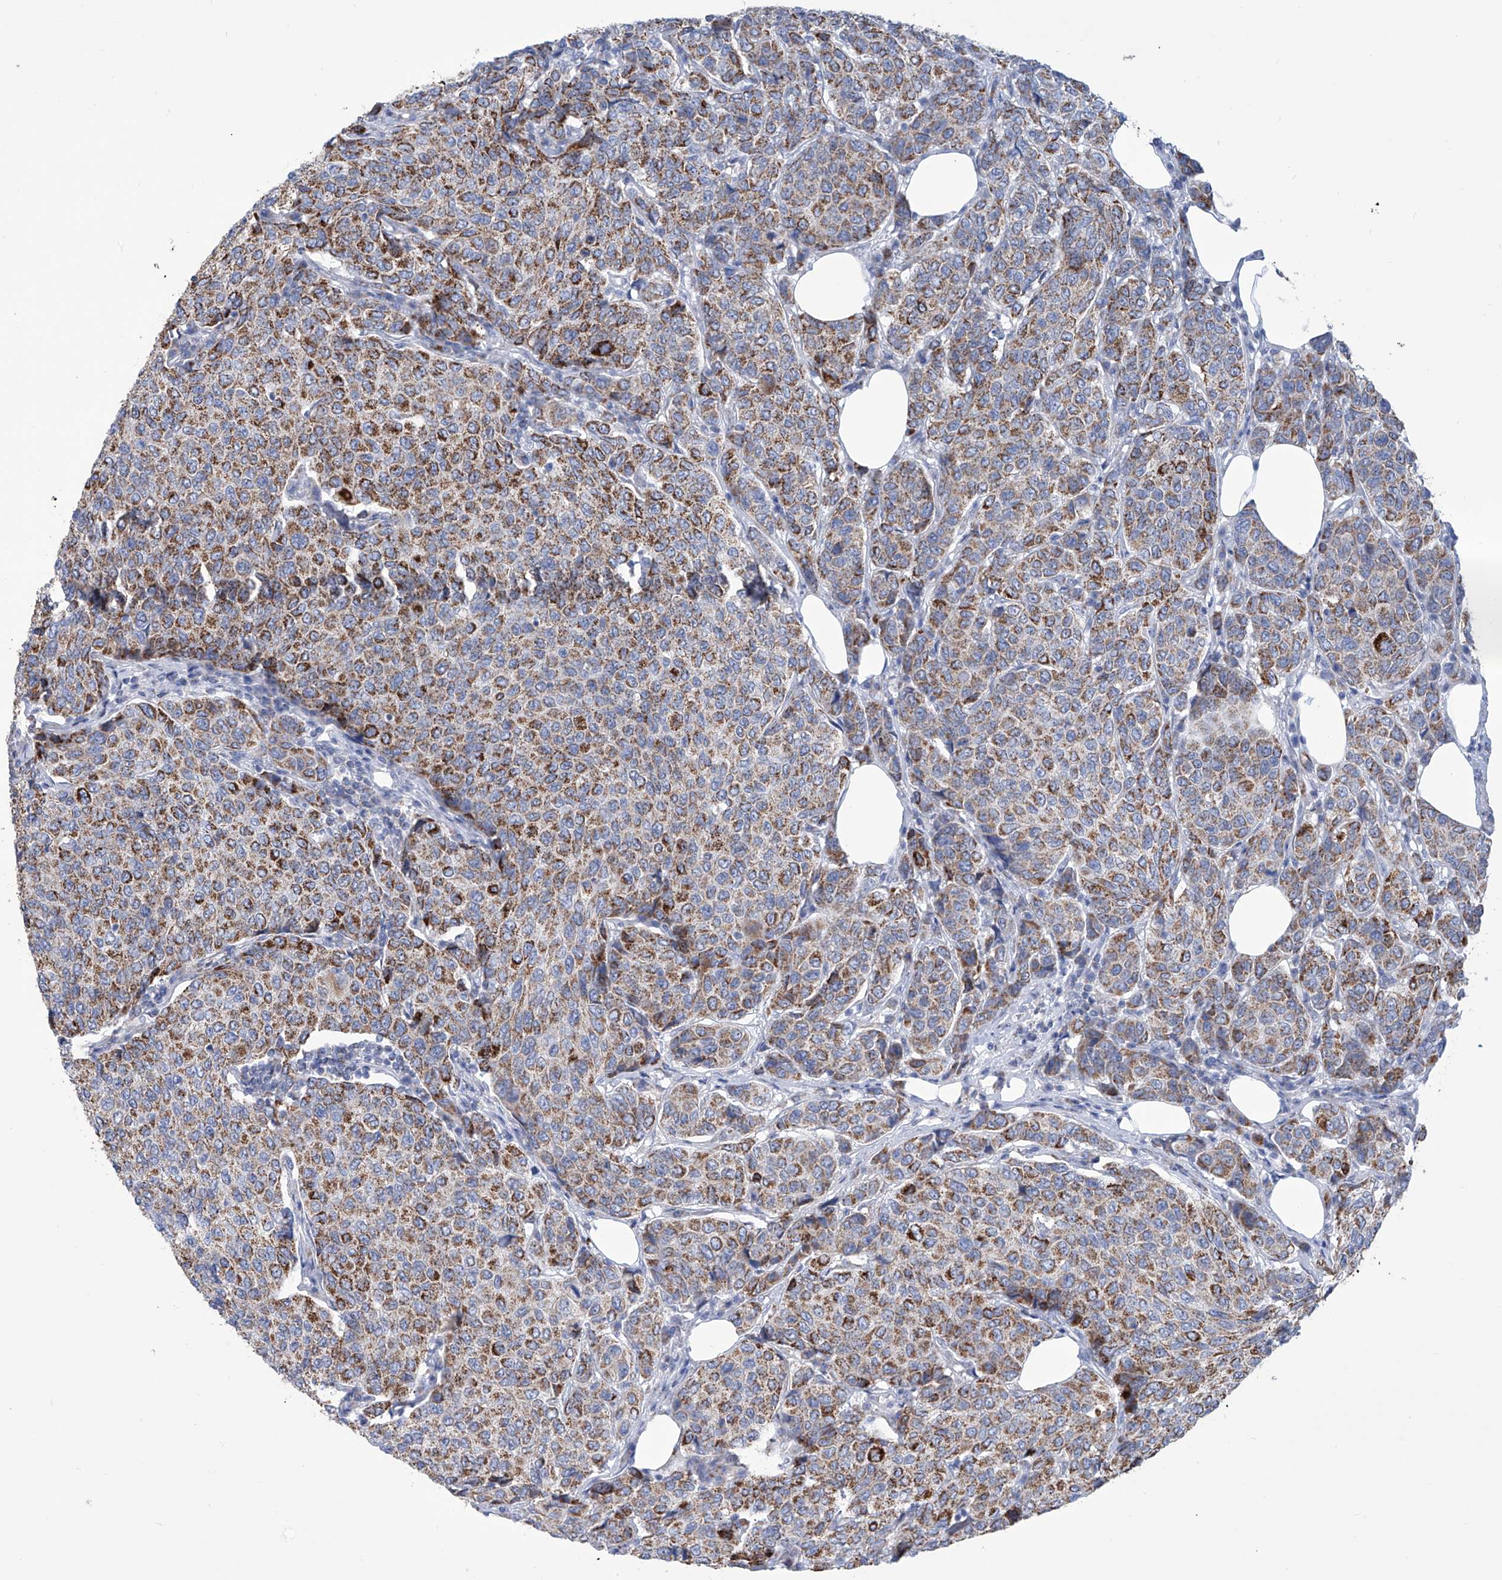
{"staining": {"intensity": "strong", "quantity": "25%-75%", "location": "cytoplasmic/membranous"}, "tissue": "breast cancer", "cell_type": "Tumor cells", "image_type": "cancer", "snomed": [{"axis": "morphology", "description": "Duct carcinoma"}, {"axis": "topography", "description": "Breast"}], "caption": "This is a photomicrograph of immunohistochemistry (IHC) staining of breast cancer (infiltrating ductal carcinoma), which shows strong expression in the cytoplasmic/membranous of tumor cells.", "gene": "ALDH6A1", "patient": {"sex": "female", "age": 55}}